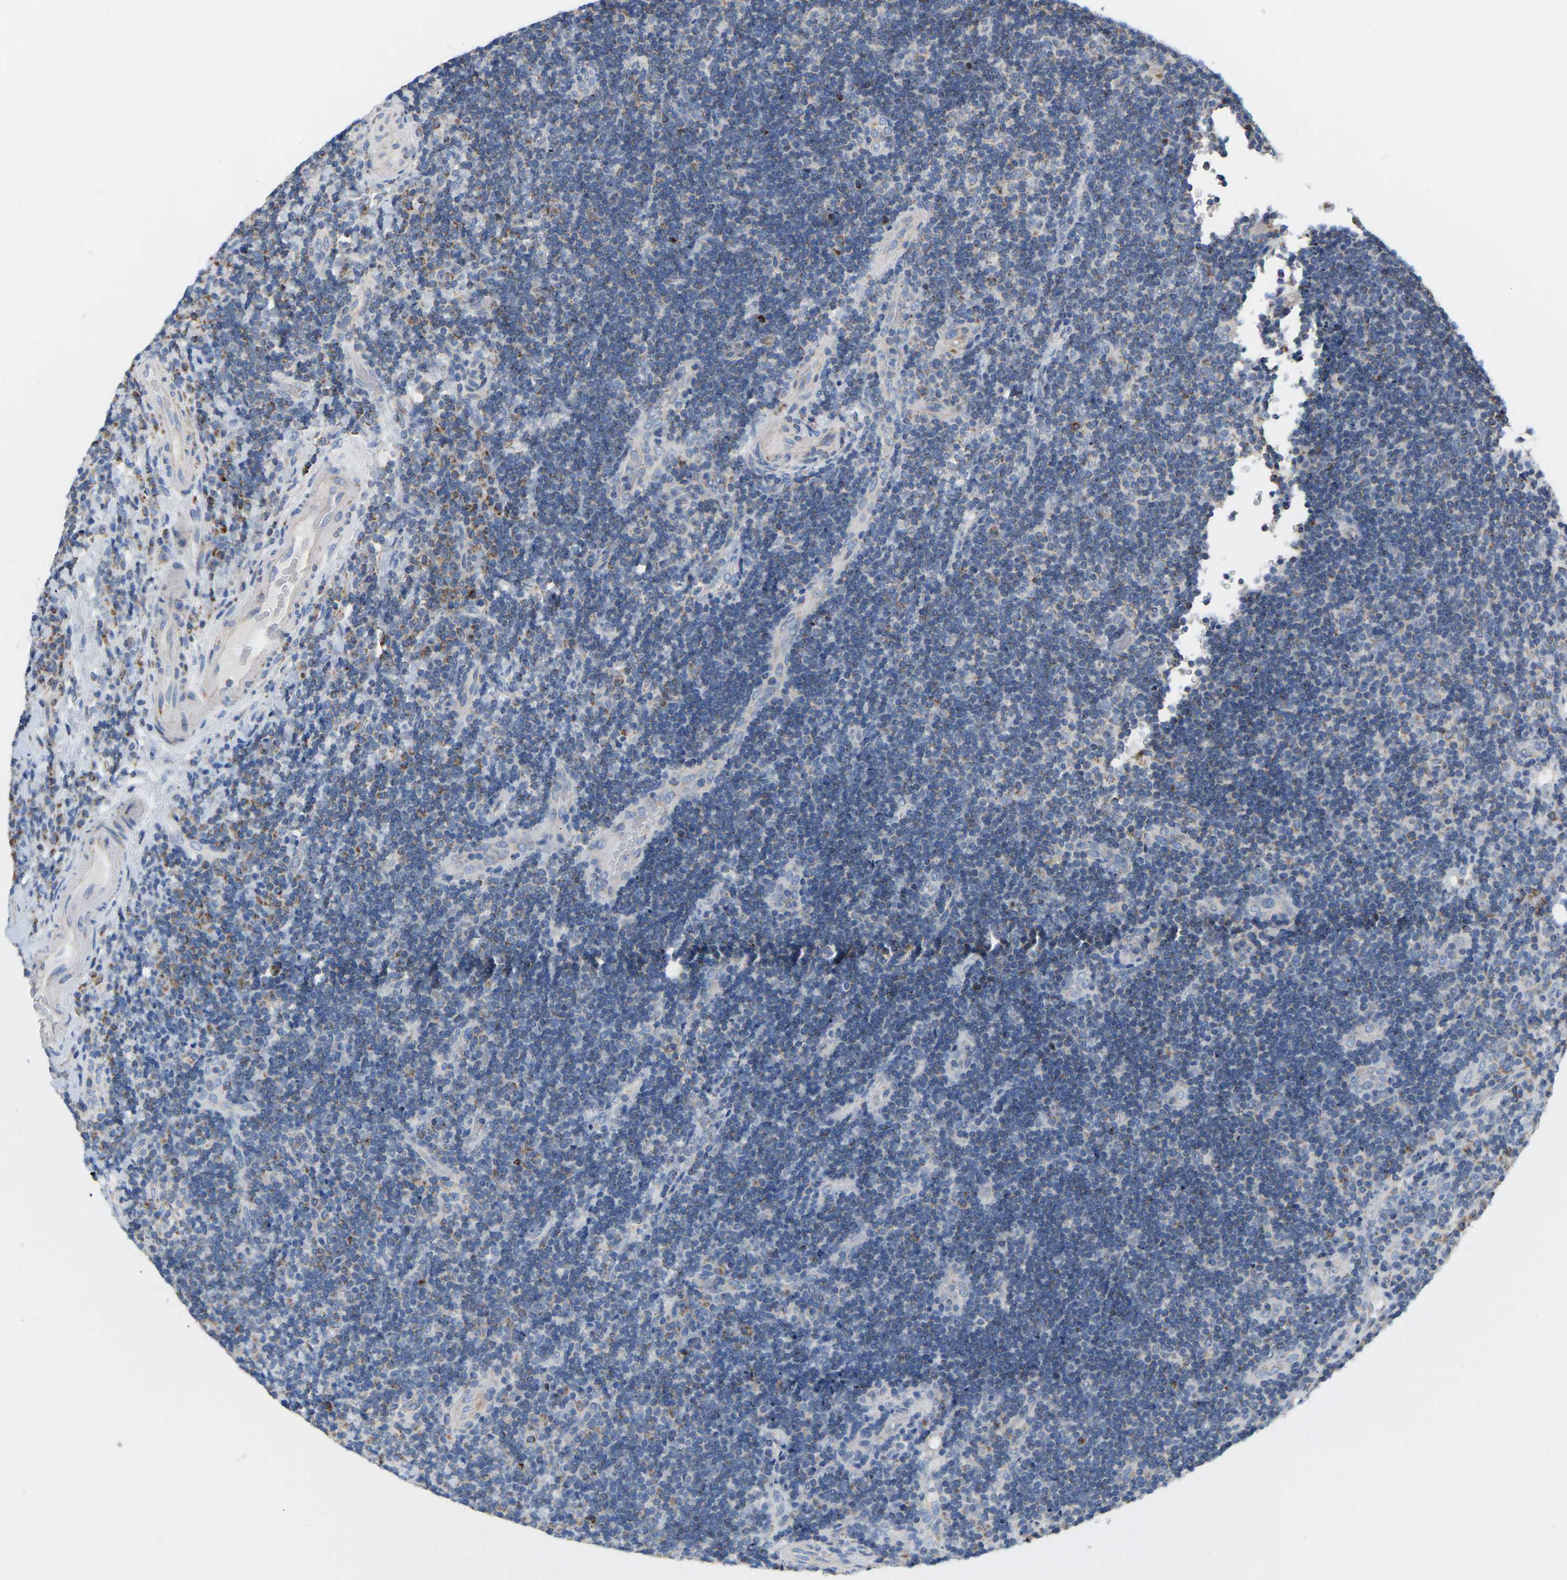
{"staining": {"intensity": "negative", "quantity": "none", "location": "none"}, "tissue": "lymphoma", "cell_type": "Tumor cells", "image_type": "cancer", "snomed": [{"axis": "morphology", "description": "Malignant lymphoma, non-Hodgkin's type, High grade"}, {"axis": "topography", "description": "Tonsil"}], "caption": "High-grade malignant lymphoma, non-Hodgkin's type was stained to show a protein in brown. There is no significant staining in tumor cells. (DAB (3,3'-diaminobenzidine) IHC with hematoxylin counter stain).", "gene": "CBLB", "patient": {"sex": "female", "age": 36}}